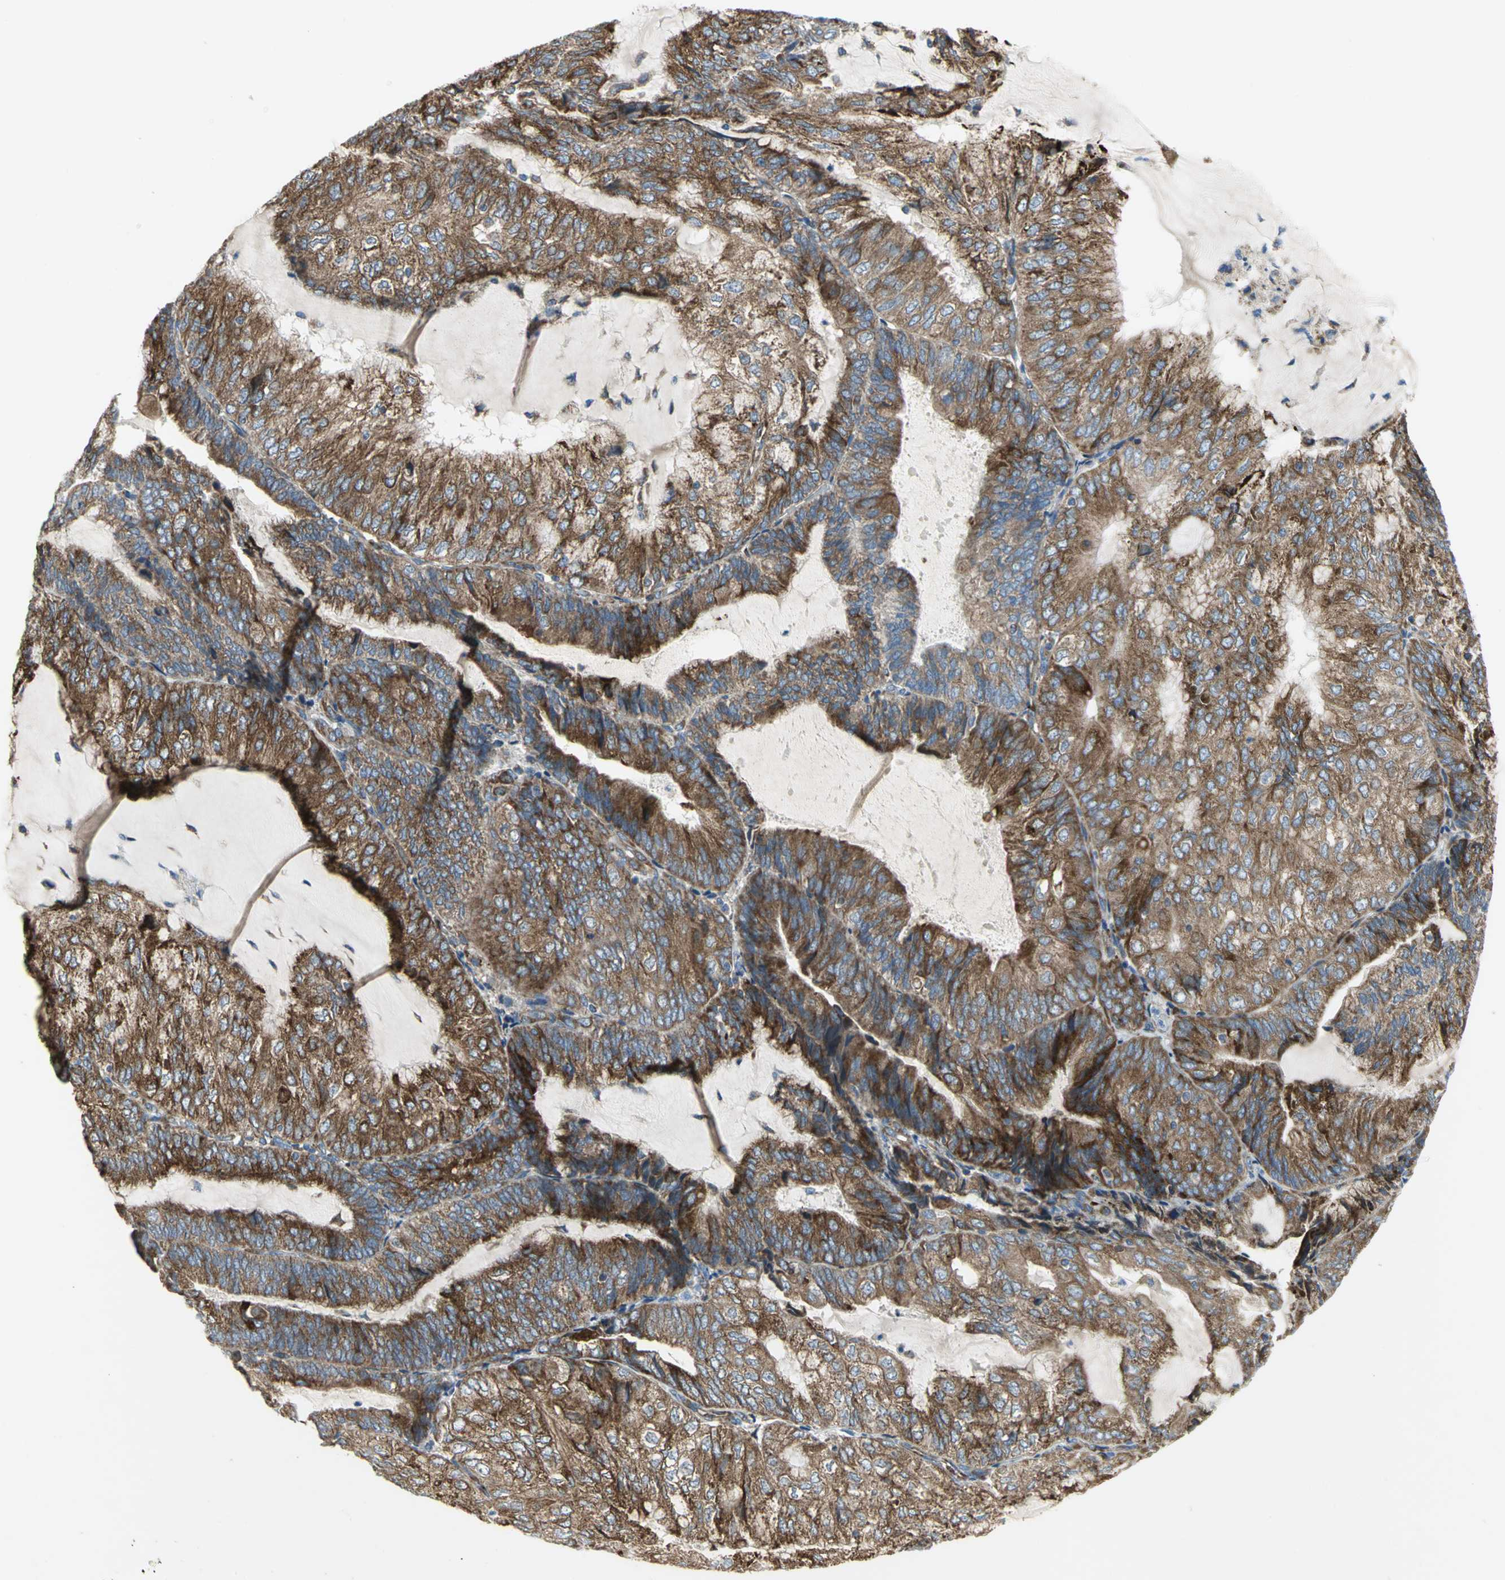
{"staining": {"intensity": "strong", "quantity": ">75%", "location": "cytoplasmic/membranous"}, "tissue": "endometrial cancer", "cell_type": "Tumor cells", "image_type": "cancer", "snomed": [{"axis": "morphology", "description": "Adenocarcinoma, NOS"}, {"axis": "topography", "description": "Endometrium"}], "caption": "High-magnification brightfield microscopy of endometrial adenocarcinoma stained with DAB (3,3'-diaminobenzidine) (brown) and counterstained with hematoxylin (blue). tumor cells exhibit strong cytoplasmic/membranous positivity is seen in about>75% of cells. (DAB (3,3'-diaminobenzidine) = brown stain, brightfield microscopy at high magnification).", "gene": "TULP4", "patient": {"sex": "female", "age": 81}}